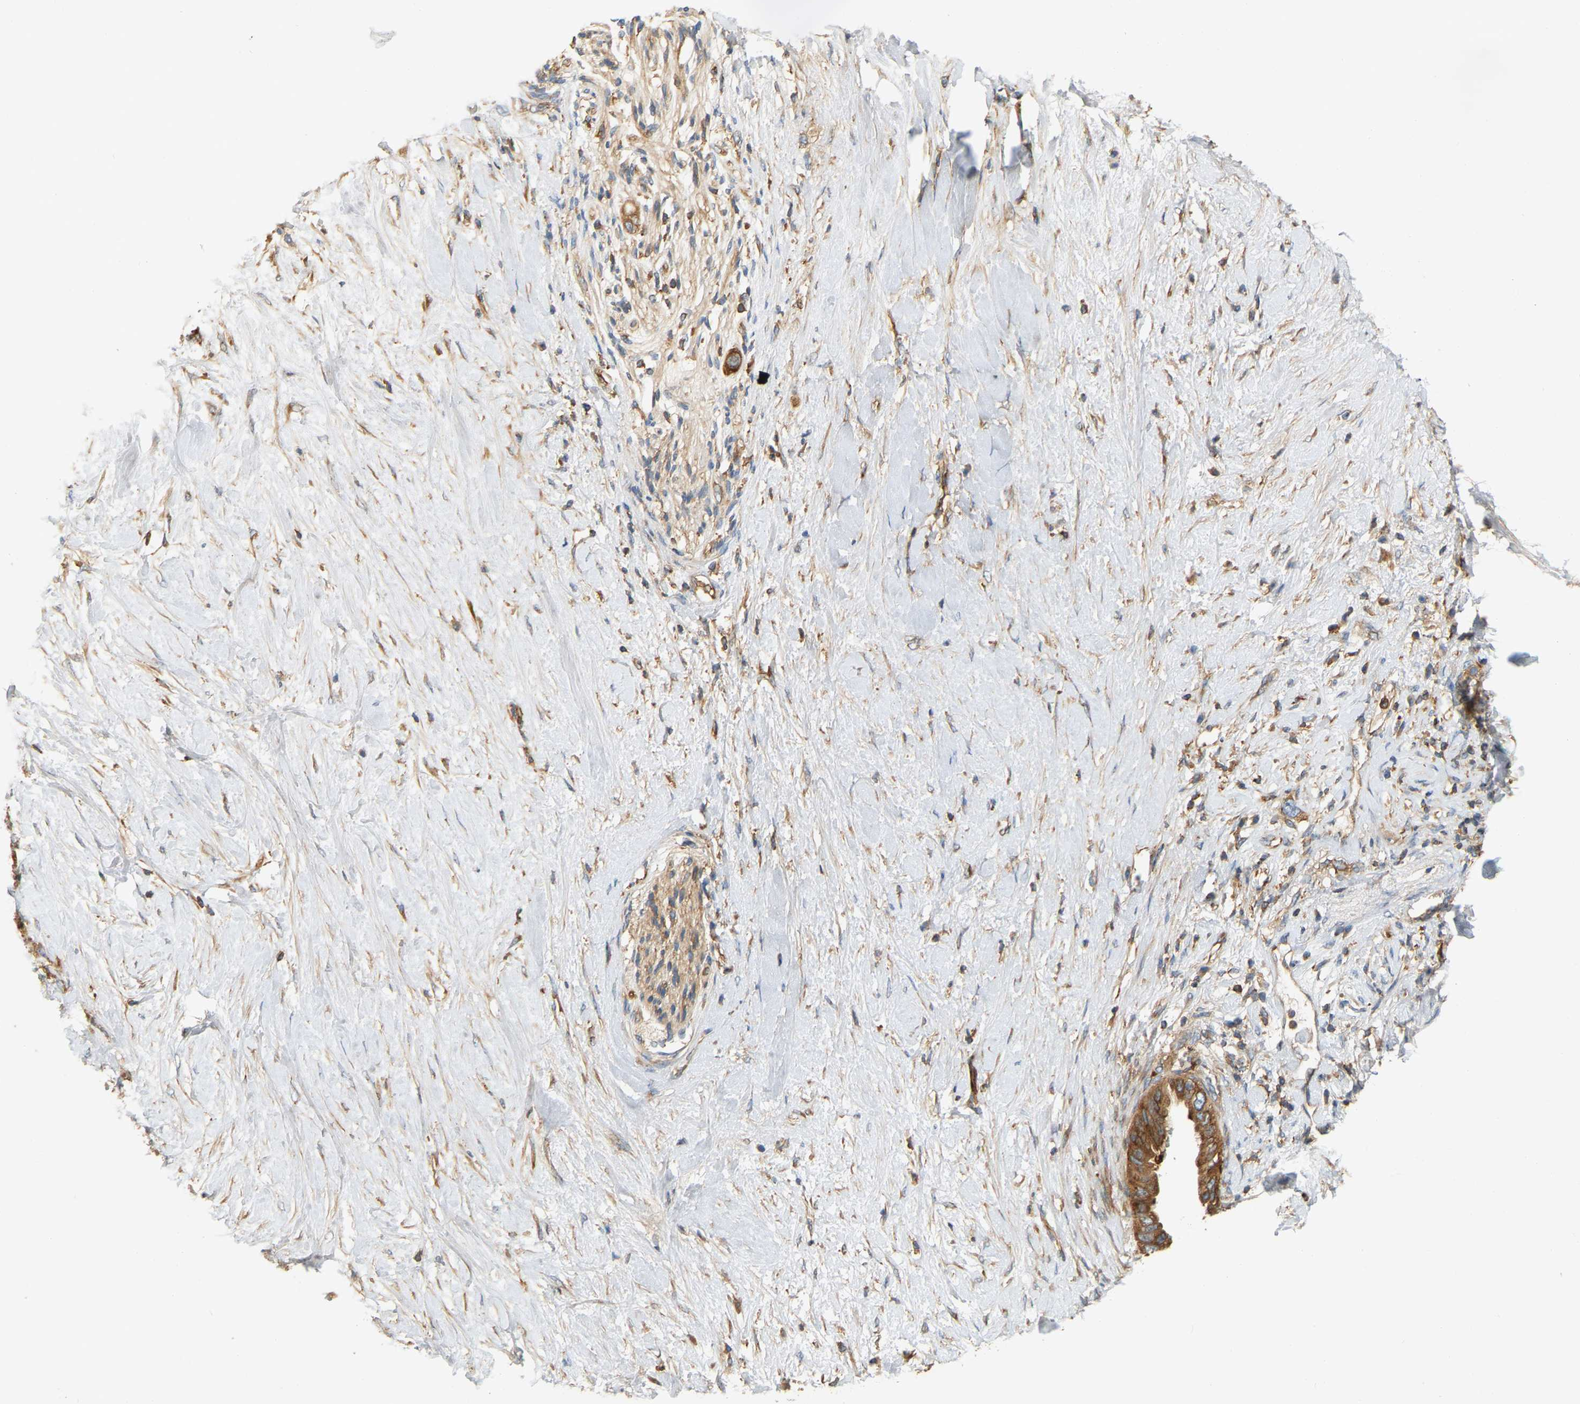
{"staining": {"intensity": "moderate", "quantity": ">75%", "location": "cytoplasmic/membranous"}, "tissue": "pancreatic cancer", "cell_type": "Tumor cells", "image_type": "cancer", "snomed": [{"axis": "morphology", "description": "Adenocarcinoma, NOS"}, {"axis": "topography", "description": "Pancreas"}], "caption": "Pancreatic cancer stained for a protein (brown) displays moderate cytoplasmic/membranous positive staining in approximately >75% of tumor cells.", "gene": "AKAP13", "patient": {"sex": "female", "age": 56}}